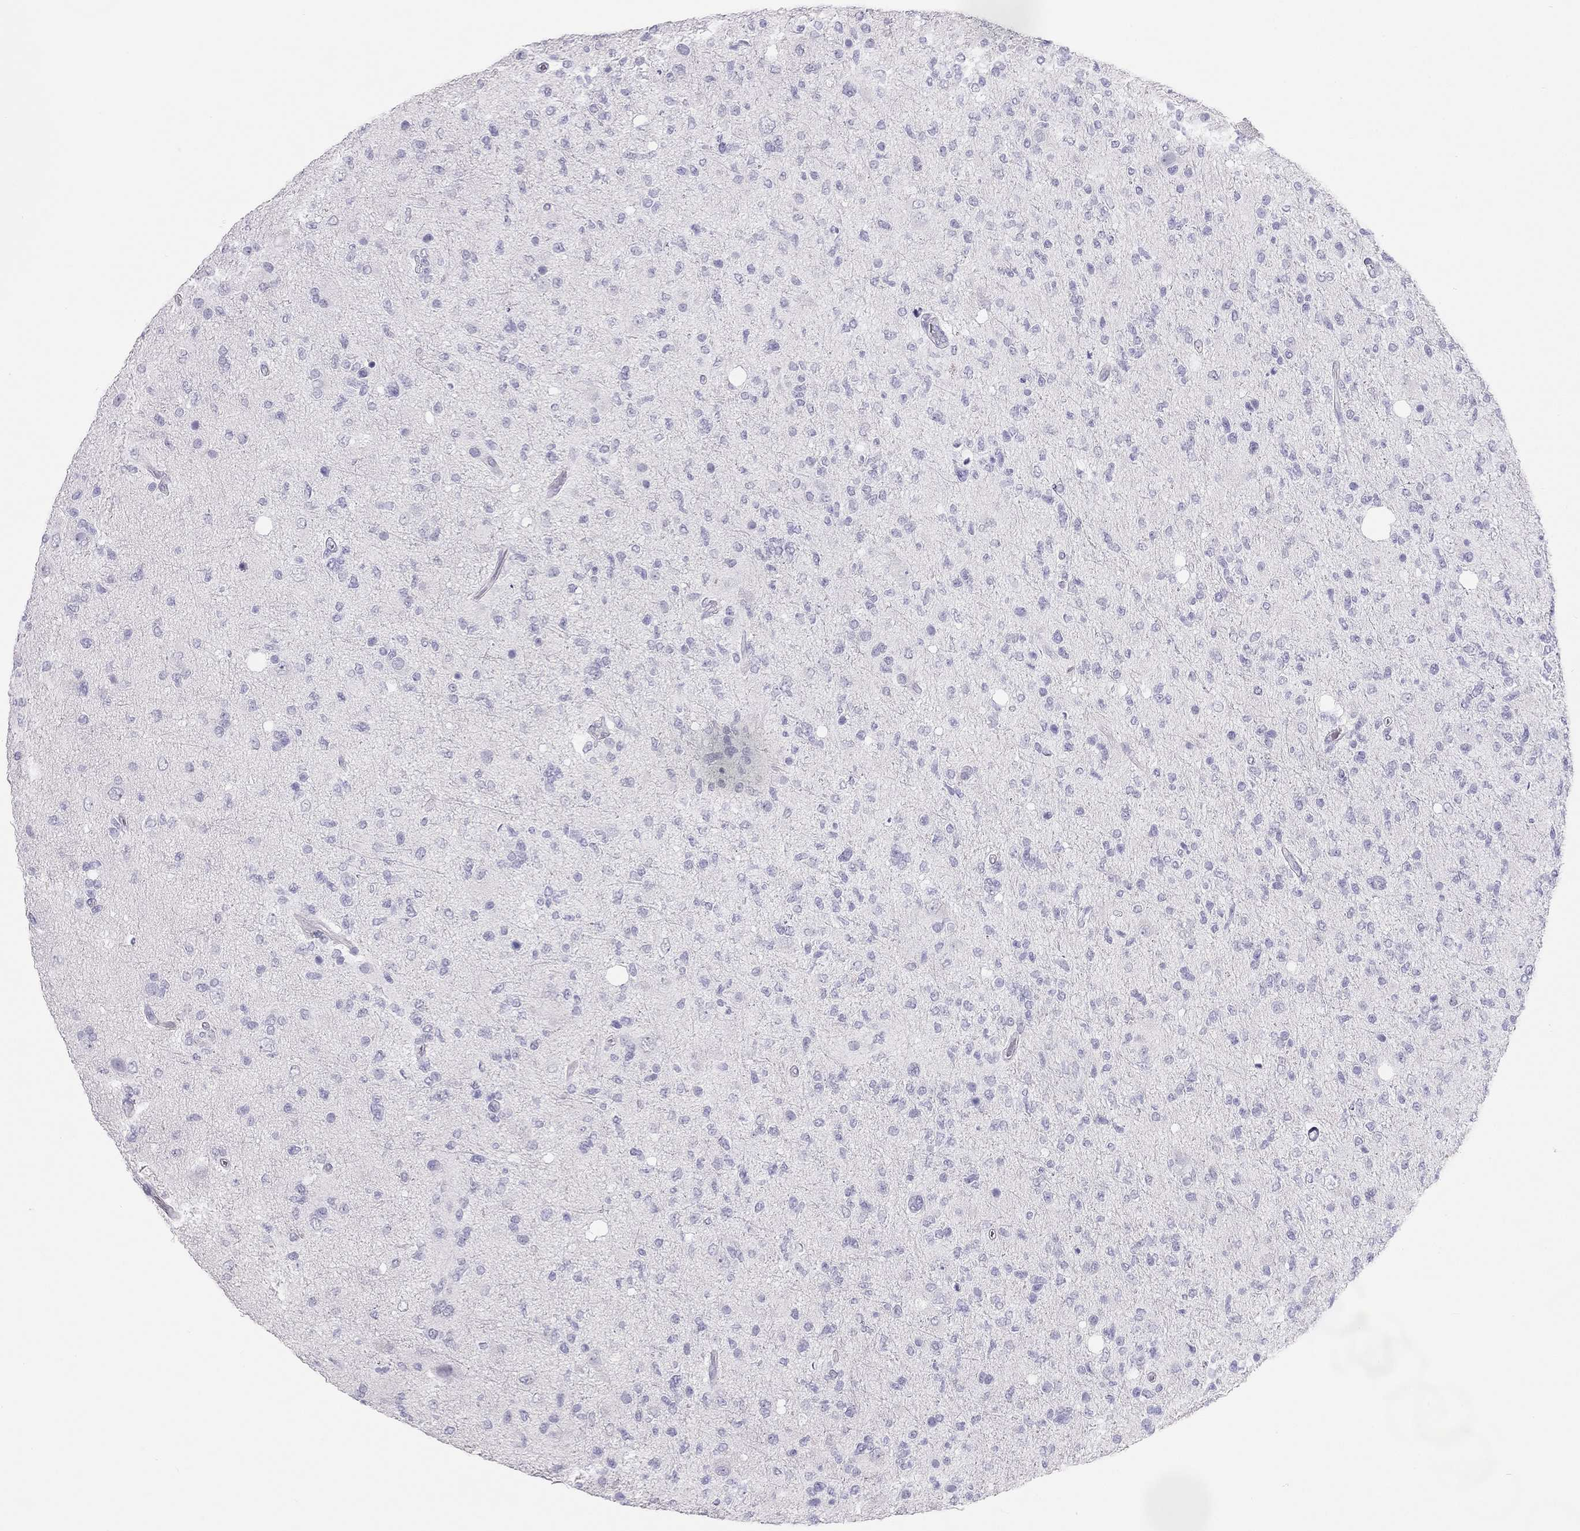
{"staining": {"intensity": "negative", "quantity": "none", "location": "none"}, "tissue": "glioma", "cell_type": "Tumor cells", "image_type": "cancer", "snomed": [{"axis": "morphology", "description": "Glioma, malignant, High grade"}, {"axis": "topography", "description": "Cerebral cortex"}], "caption": "This micrograph is of malignant glioma (high-grade) stained with IHC to label a protein in brown with the nuclei are counter-stained blue. There is no staining in tumor cells. (DAB (3,3'-diaminobenzidine) immunohistochemistry, high magnification).", "gene": "SPATA12", "patient": {"sex": "male", "age": 70}}